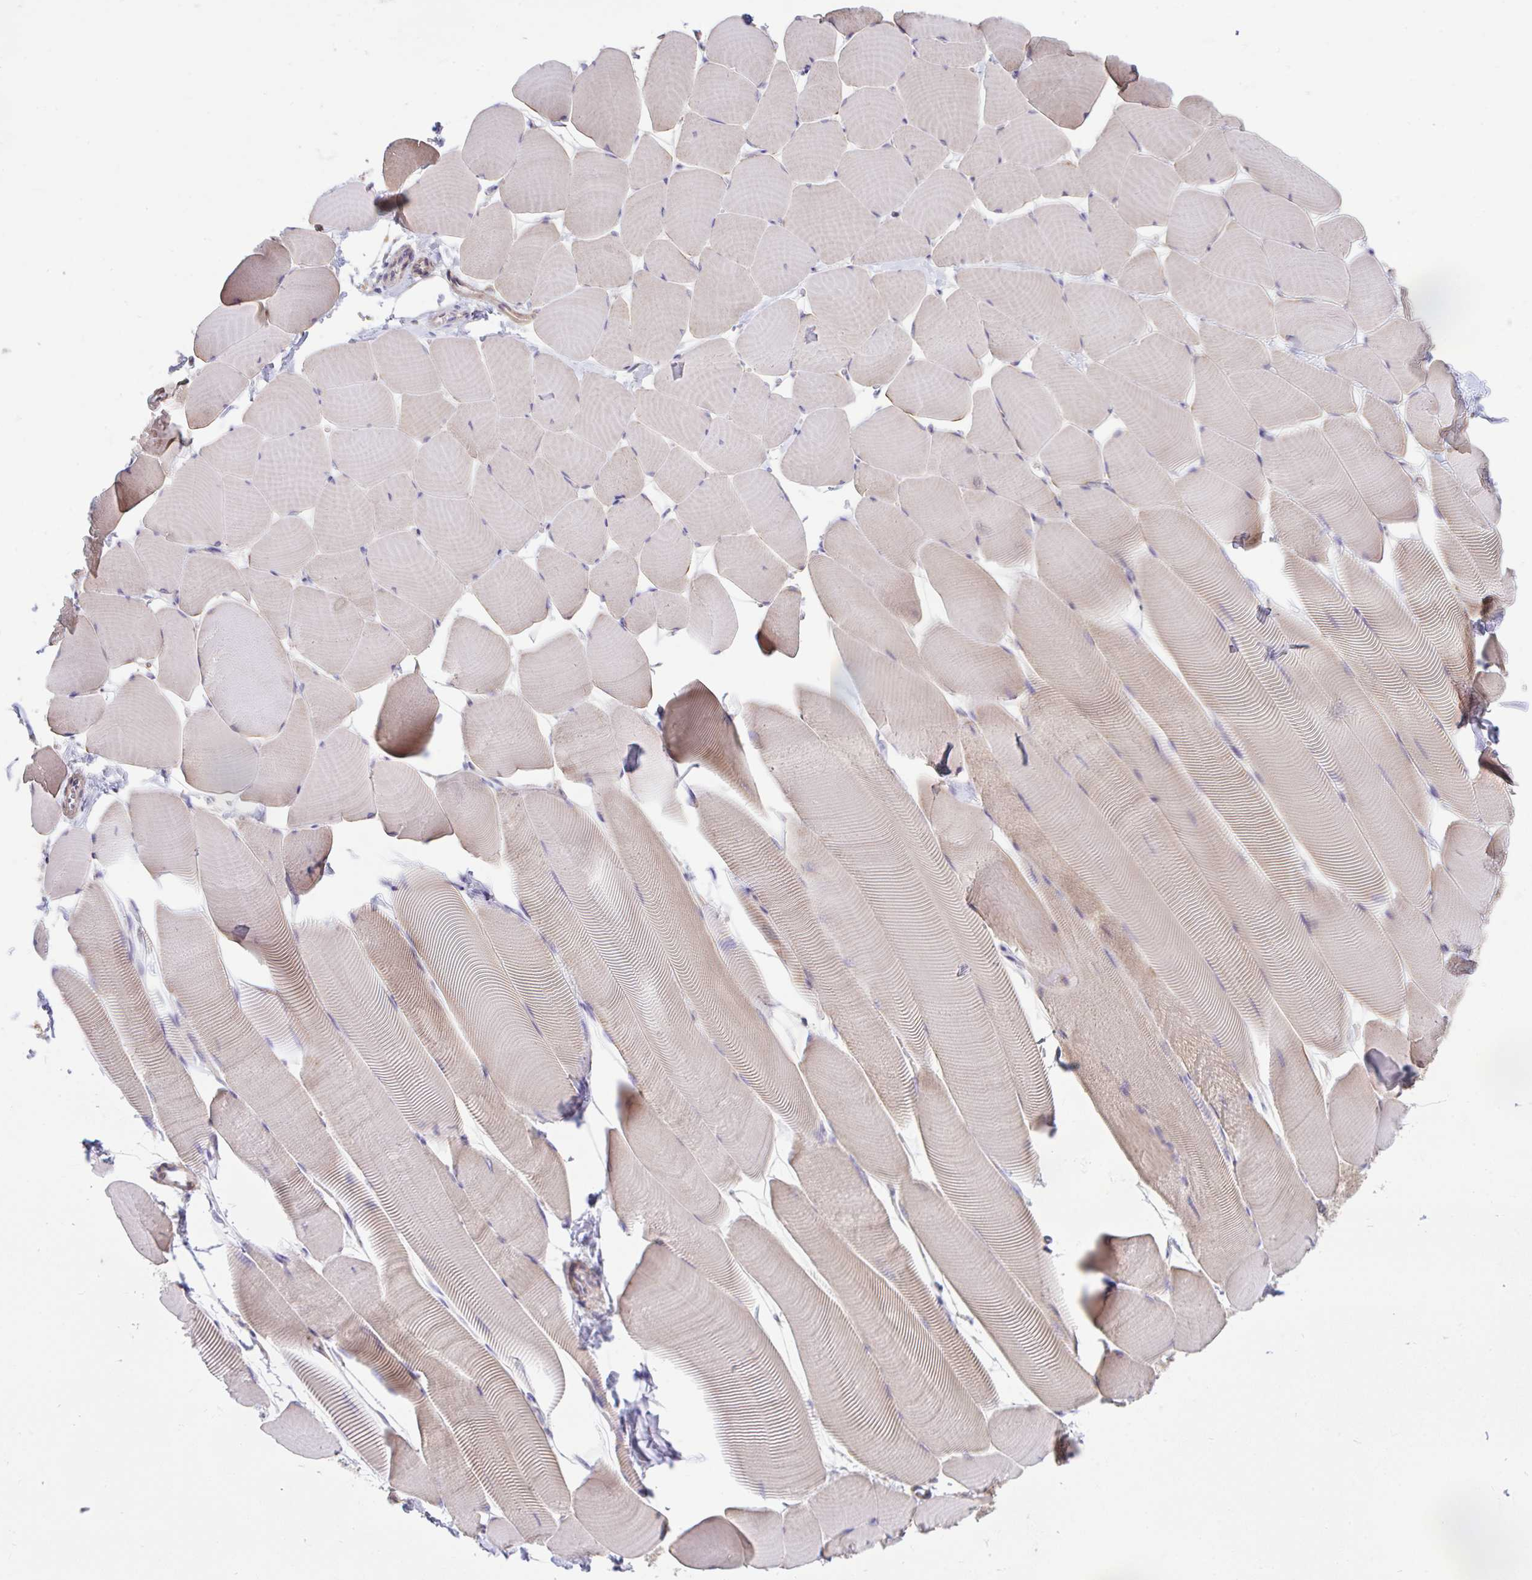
{"staining": {"intensity": "moderate", "quantity": "25%-75%", "location": "cytoplasmic/membranous"}, "tissue": "skeletal muscle", "cell_type": "Myocytes", "image_type": "normal", "snomed": [{"axis": "morphology", "description": "Normal tissue, NOS"}, {"axis": "topography", "description": "Skeletal muscle"}], "caption": "Protein expression analysis of benign skeletal muscle displays moderate cytoplasmic/membranous expression in approximately 25%-75% of myocytes. Nuclei are stained in blue.", "gene": "RALBP1", "patient": {"sex": "male", "age": 25}}